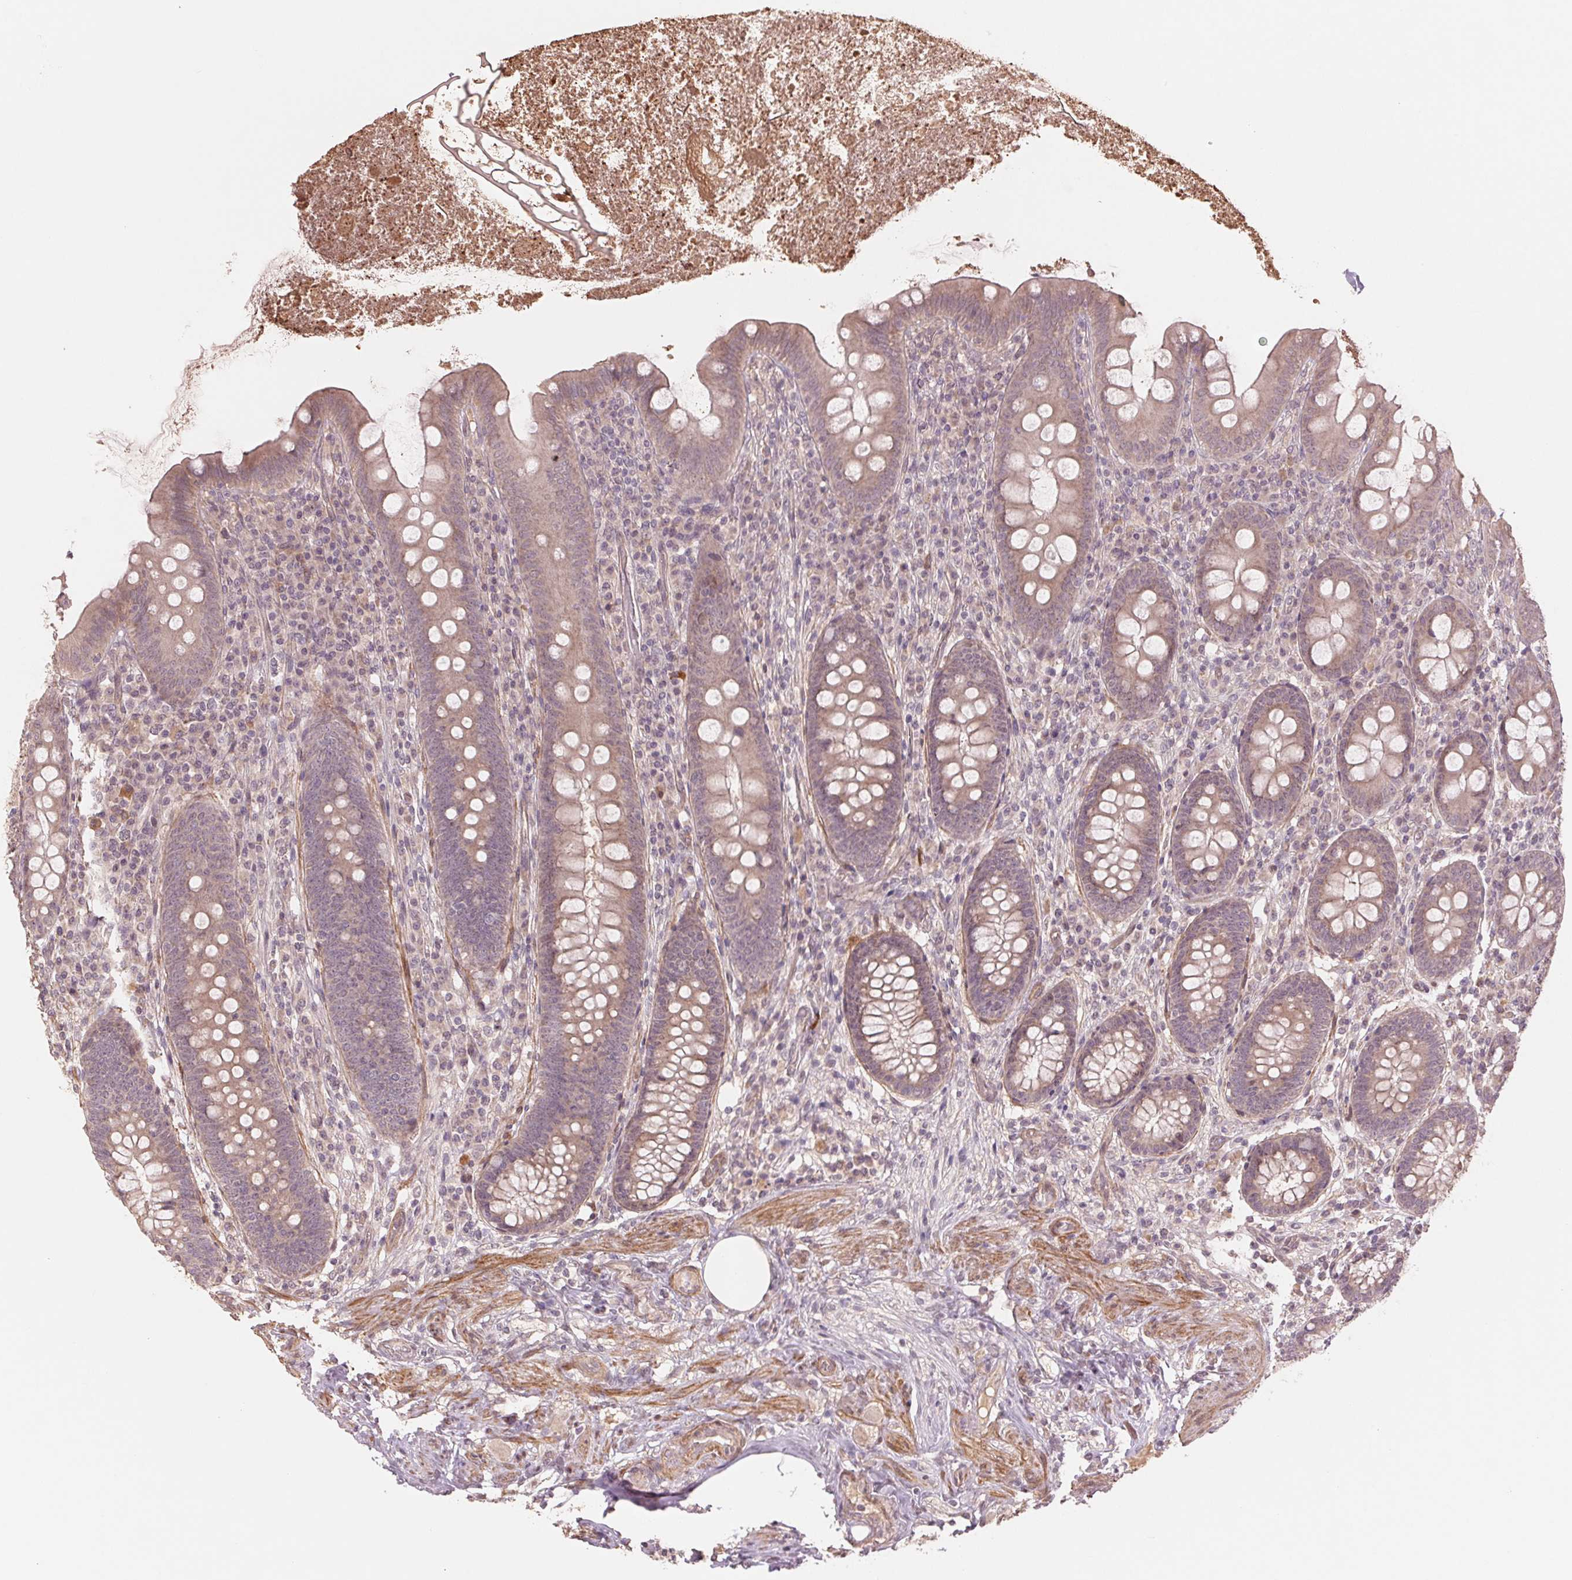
{"staining": {"intensity": "weak", "quantity": "25%-75%", "location": "cytoplasmic/membranous"}, "tissue": "appendix", "cell_type": "Glandular cells", "image_type": "normal", "snomed": [{"axis": "morphology", "description": "Normal tissue, NOS"}, {"axis": "topography", "description": "Appendix"}], "caption": "The photomicrograph displays a brown stain indicating the presence of a protein in the cytoplasmic/membranous of glandular cells in appendix. The staining was performed using DAB (3,3'-diaminobenzidine) to visualize the protein expression in brown, while the nuclei were stained in blue with hematoxylin (Magnification: 20x).", "gene": "PPIAL4A", "patient": {"sex": "male", "age": 71}}